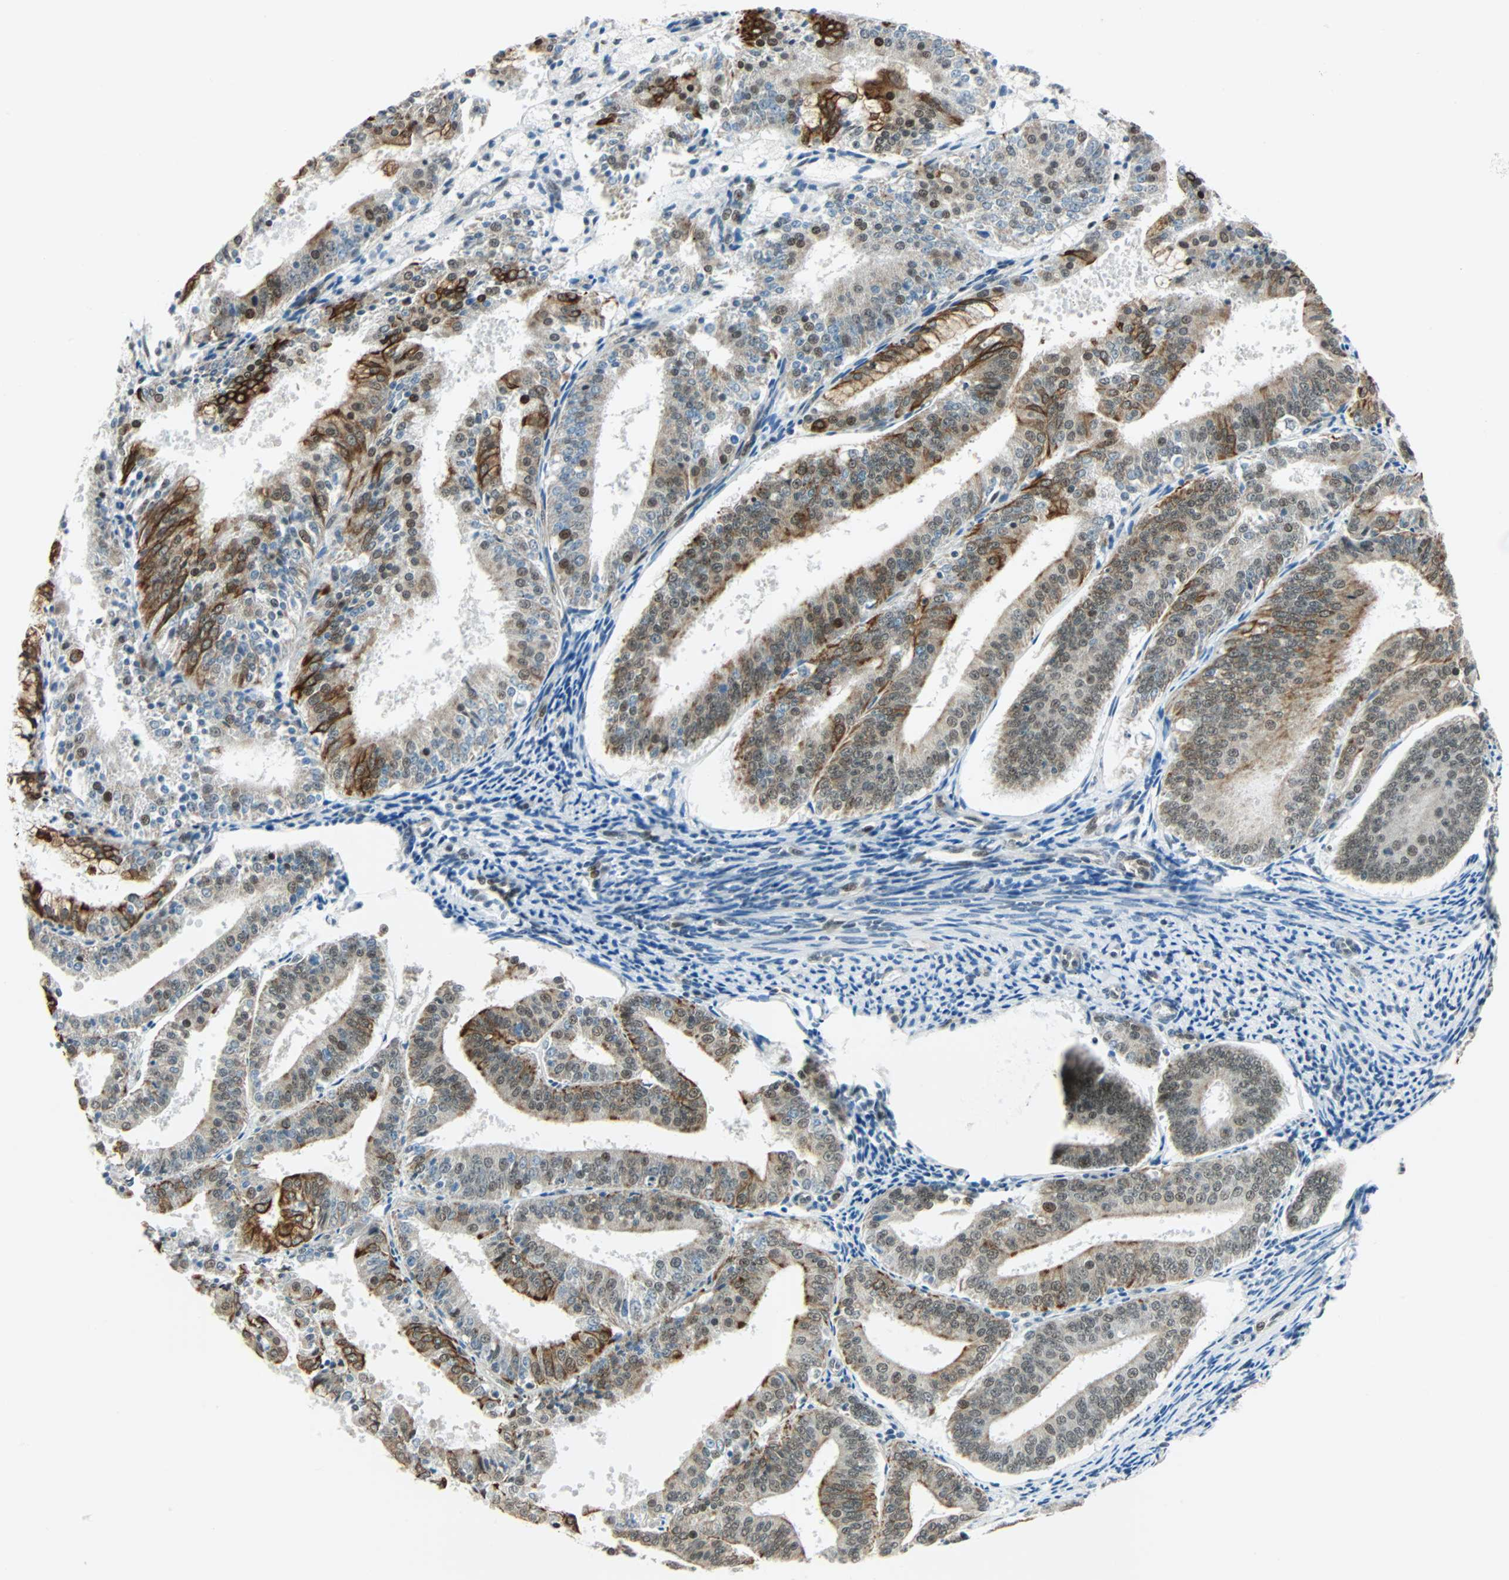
{"staining": {"intensity": "strong", "quantity": "25%-75%", "location": "cytoplasmic/membranous,nuclear"}, "tissue": "endometrial cancer", "cell_type": "Tumor cells", "image_type": "cancer", "snomed": [{"axis": "morphology", "description": "Adenocarcinoma, NOS"}, {"axis": "topography", "description": "Endometrium"}], "caption": "High-magnification brightfield microscopy of endometrial cancer (adenocarcinoma) stained with DAB (3,3'-diaminobenzidine) (brown) and counterstained with hematoxylin (blue). tumor cells exhibit strong cytoplasmic/membranous and nuclear expression is seen in approximately25%-75% of cells. Nuclei are stained in blue.", "gene": "NELFE", "patient": {"sex": "female", "age": 63}}